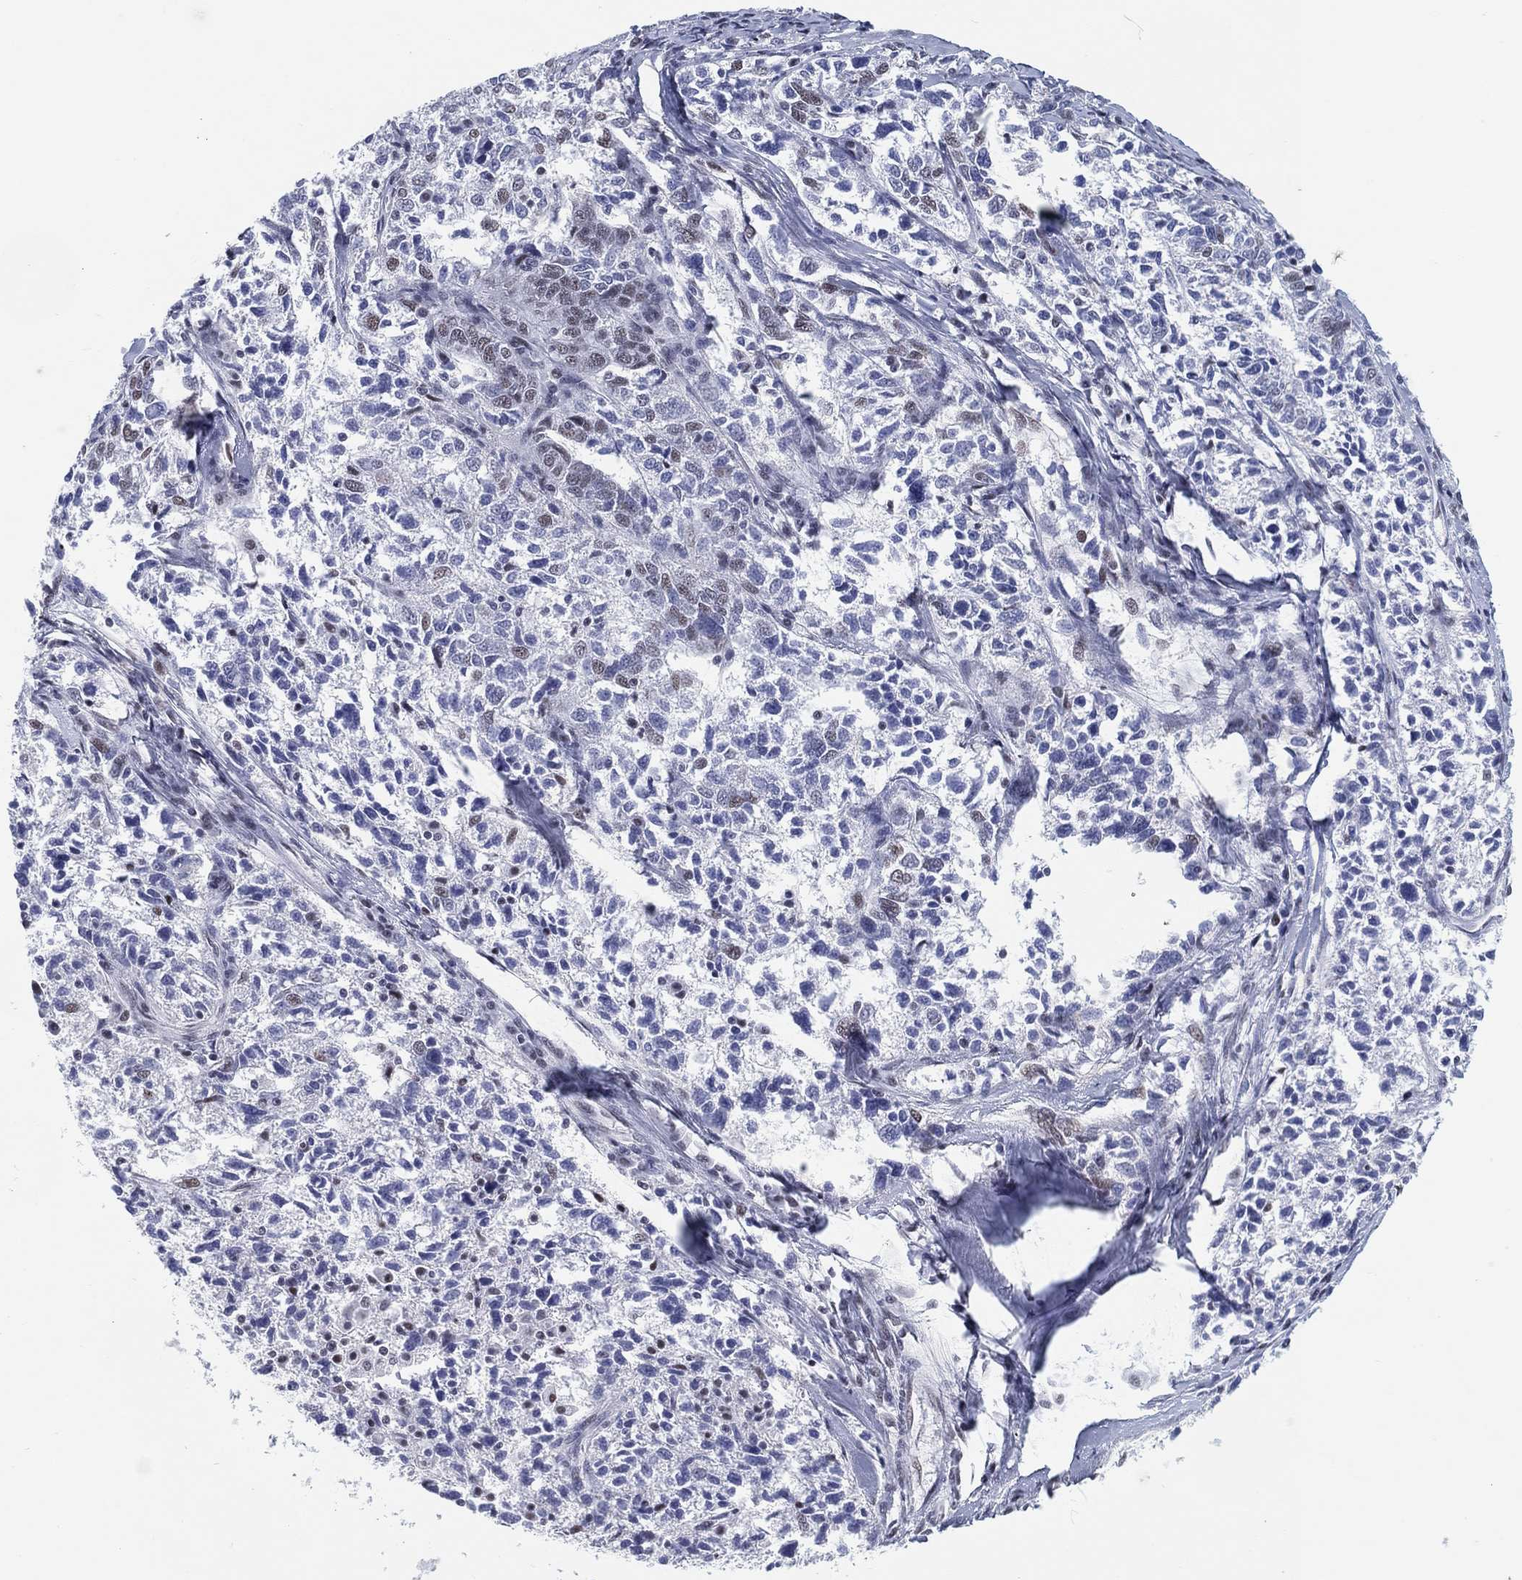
{"staining": {"intensity": "negative", "quantity": "none", "location": "none"}, "tissue": "ovarian cancer", "cell_type": "Tumor cells", "image_type": "cancer", "snomed": [{"axis": "morphology", "description": "Cystadenocarcinoma, serous, NOS"}, {"axis": "topography", "description": "Ovary"}], "caption": "Tumor cells are negative for protein expression in human serous cystadenocarcinoma (ovarian).", "gene": "MAPK8IP1", "patient": {"sex": "female", "age": 71}}